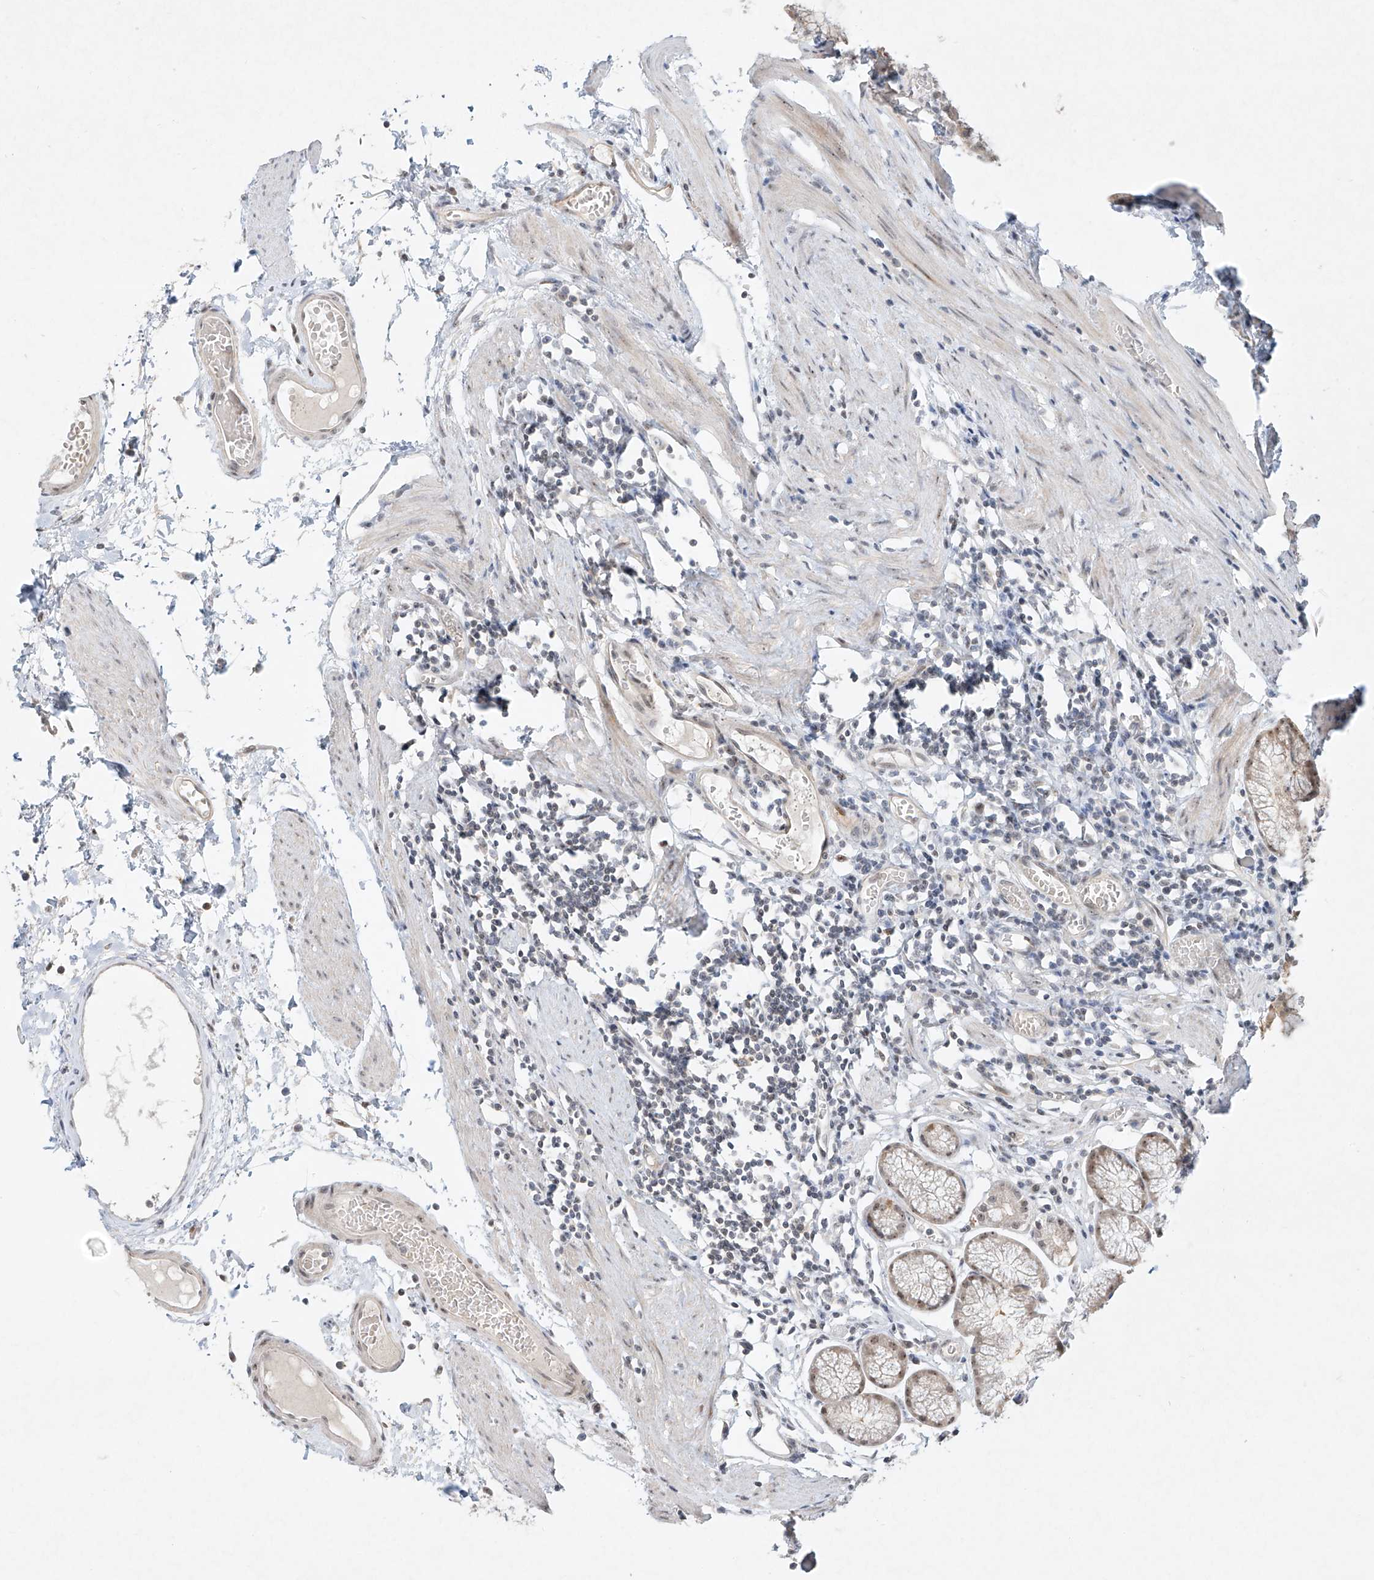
{"staining": {"intensity": "weak", "quantity": "<25%", "location": "cytoplasmic/membranous,nuclear"}, "tissue": "stomach", "cell_type": "Glandular cells", "image_type": "normal", "snomed": [{"axis": "morphology", "description": "Normal tissue, NOS"}, {"axis": "topography", "description": "Stomach"}], "caption": "This is an IHC micrograph of benign stomach. There is no positivity in glandular cells.", "gene": "TASP1", "patient": {"sex": "male", "age": 55}}